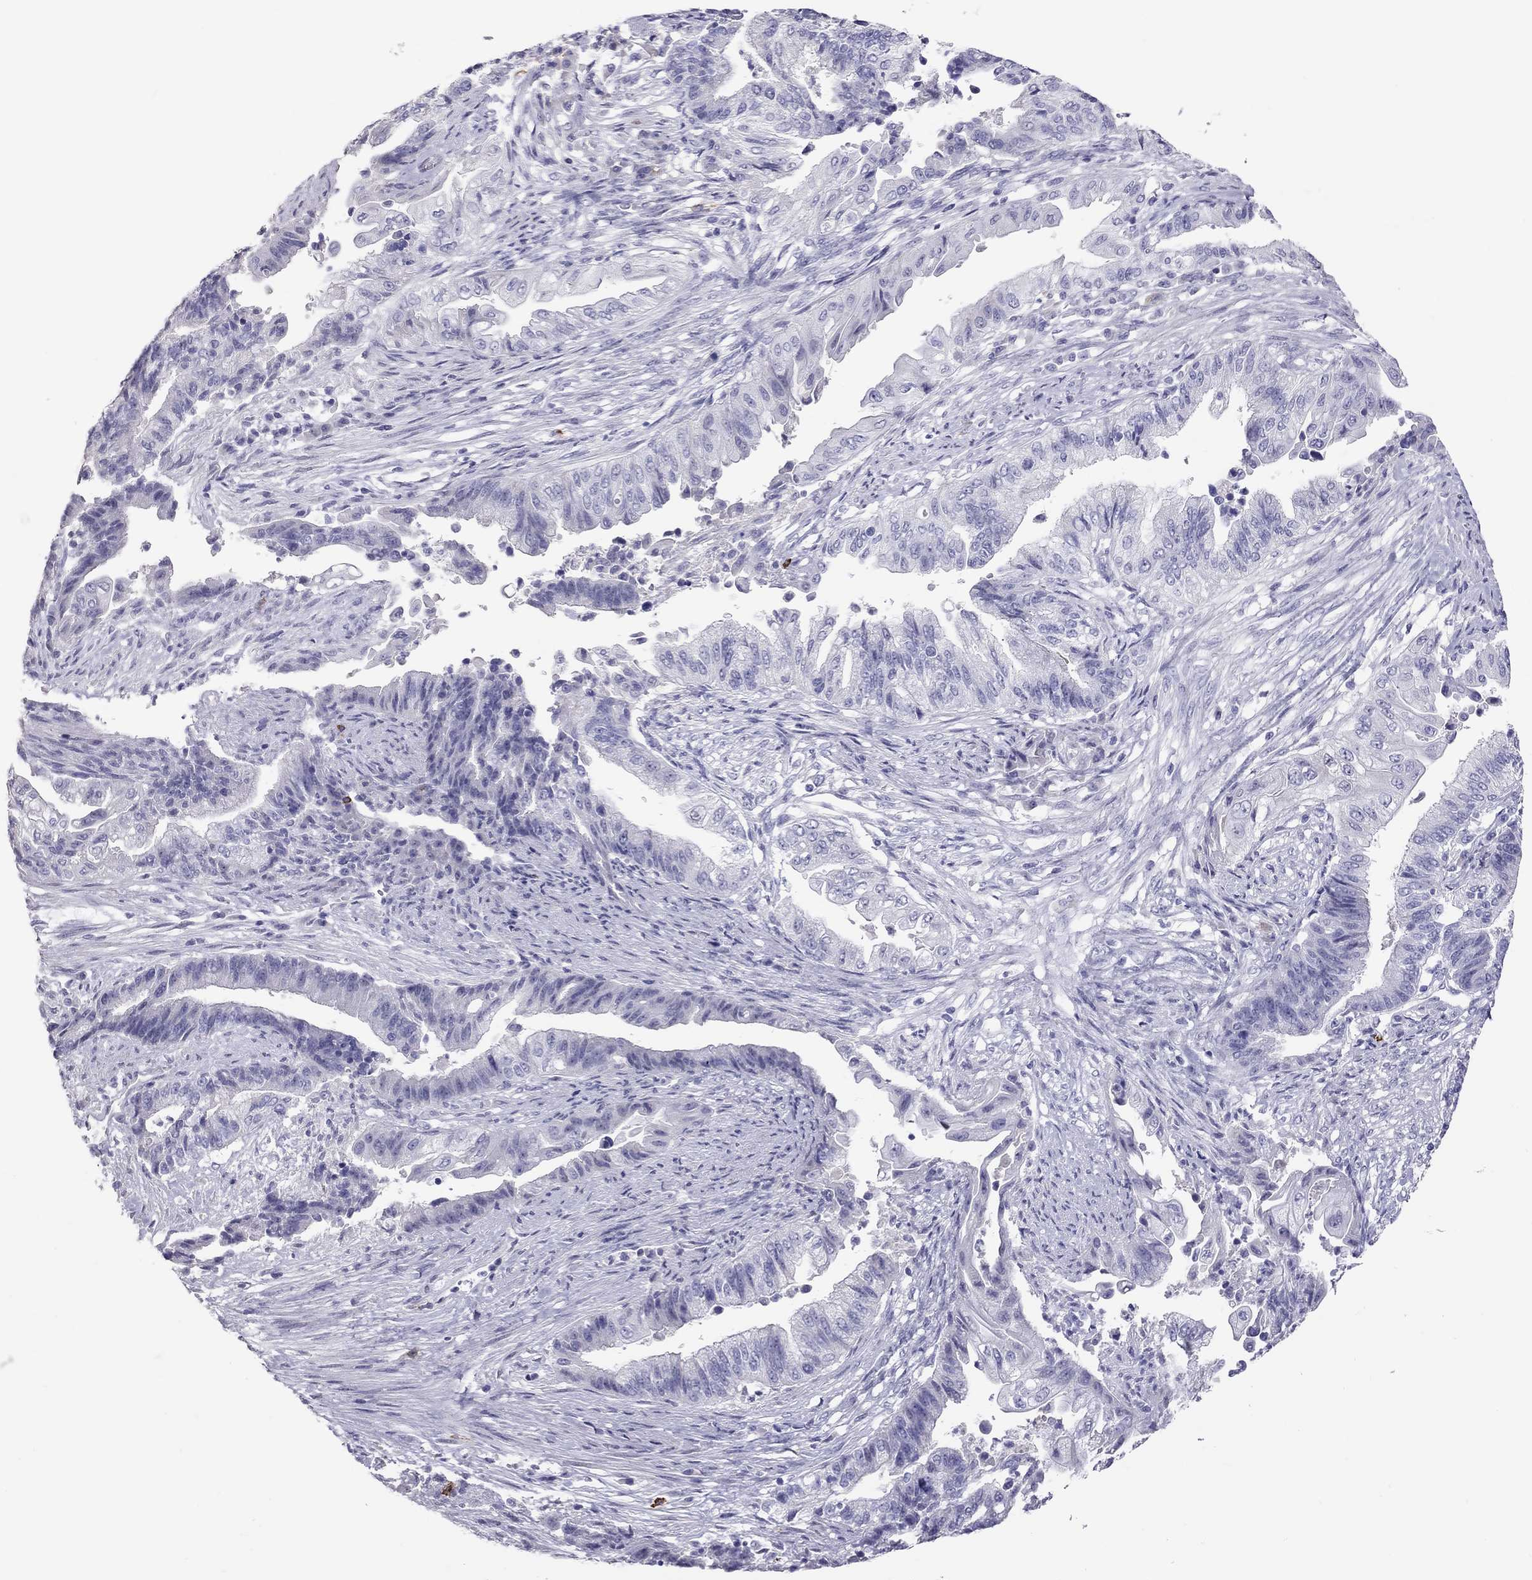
{"staining": {"intensity": "negative", "quantity": "none", "location": "none"}, "tissue": "endometrial cancer", "cell_type": "Tumor cells", "image_type": "cancer", "snomed": [{"axis": "morphology", "description": "Adenocarcinoma, NOS"}, {"axis": "topography", "description": "Uterus"}, {"axis": "topography", "description": "Endometrium"}], "caption": "Immunohistochemistry photomicrograph of human endometrial cancer (adenocarcinoma) stained for a protein (brown), which displays no expression in tumor cells.", "gene": "IL17REL", "patient": {"sex": "female", "age": 54}}